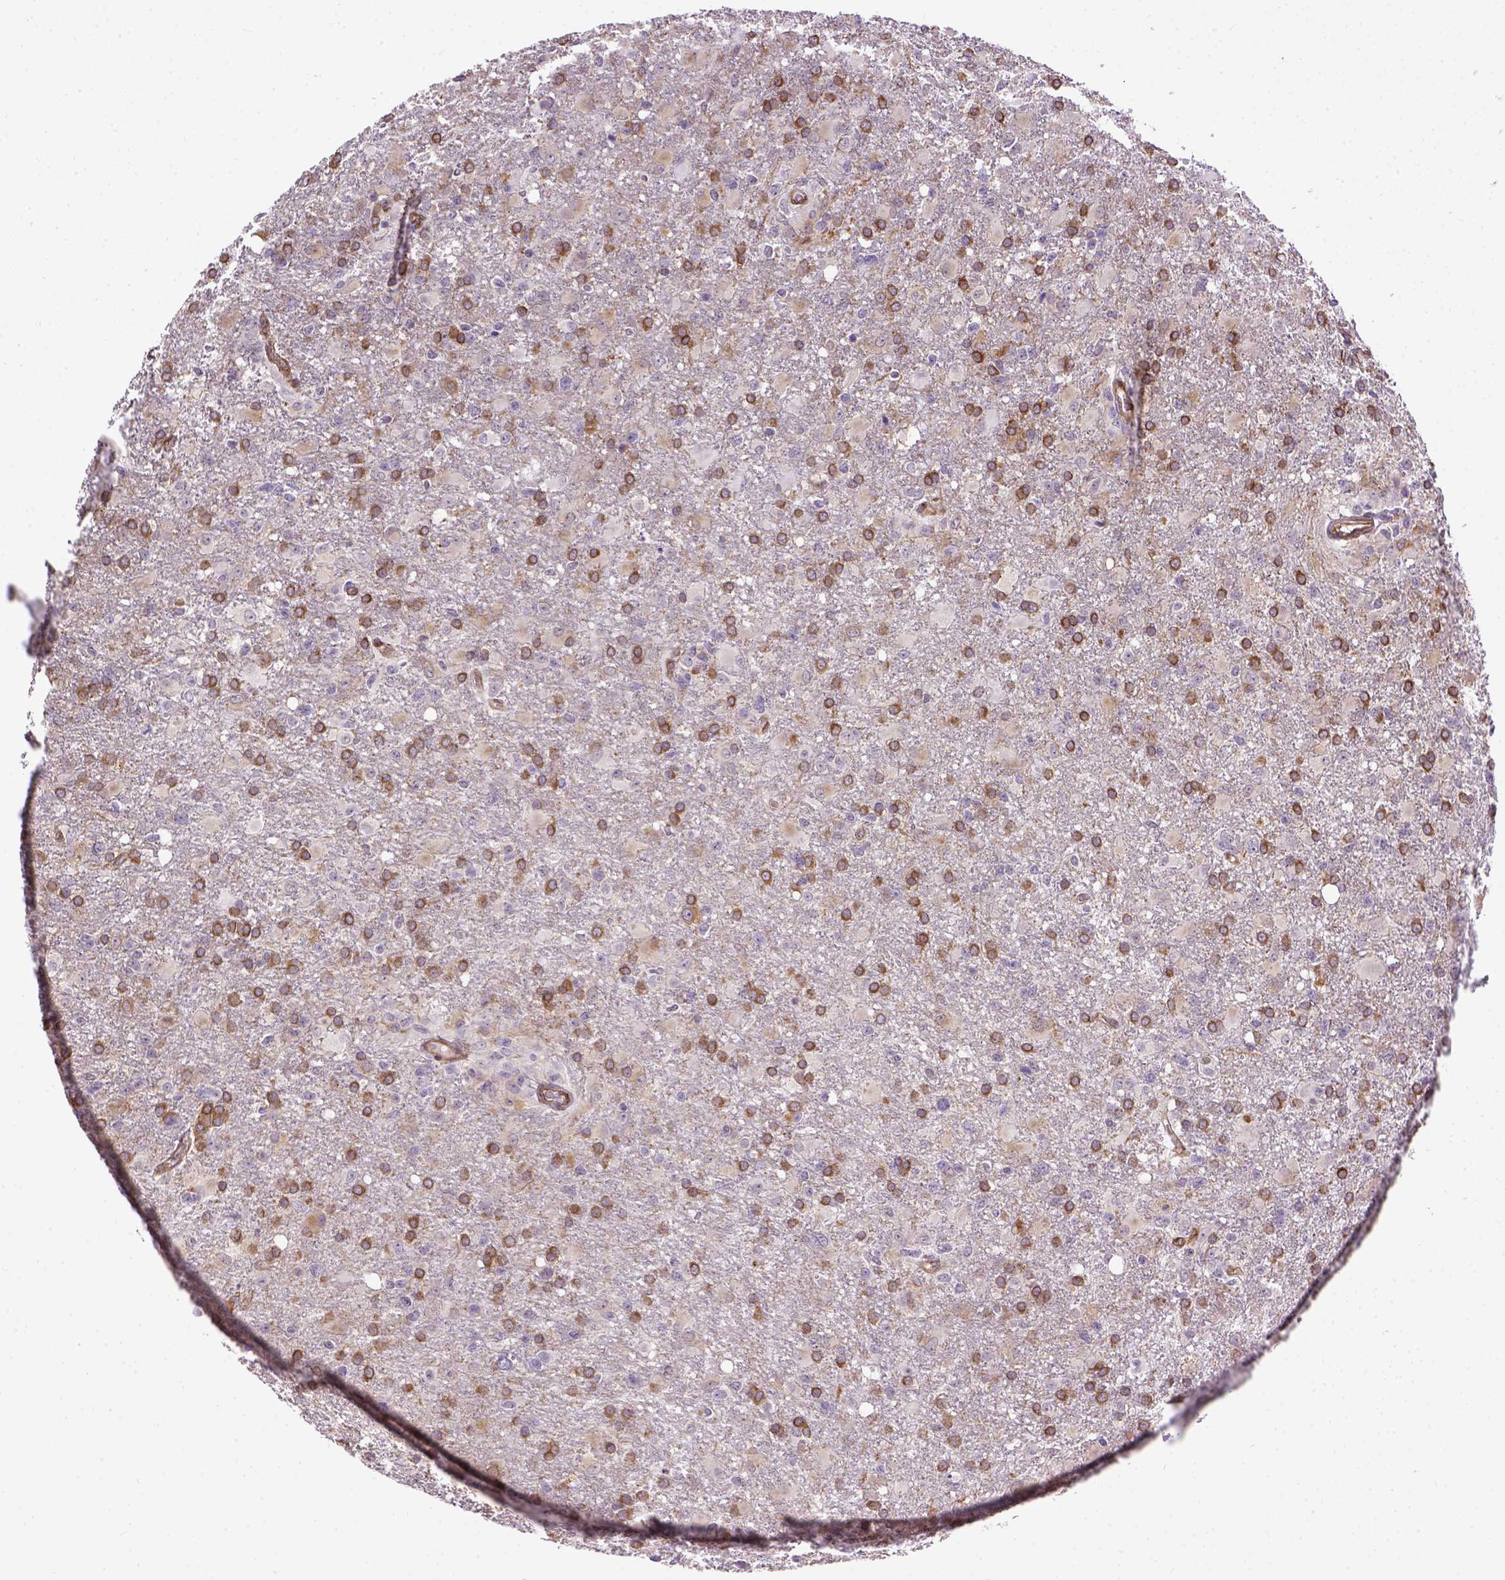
{"staining": {"intensity": "strong", "quantity": "<25%", "location": "cytoplasmic/membranous"}, "tissue": "glioma", "cell_type": "Tumor cells", "image_type": "cancer", "snomed": [{"axis": "morphology", "description": "Glioma, malignant, High grade"}, {"axis": "topography", "description": "Brain"}], "caption": "This is an image of immunohistochemistry staining of glioma, which shows strong positivity in the cytoplasmic/membranous of tumor cells.", "gene": "KAZN", "patient": {"sex": "male", "age": 68}}